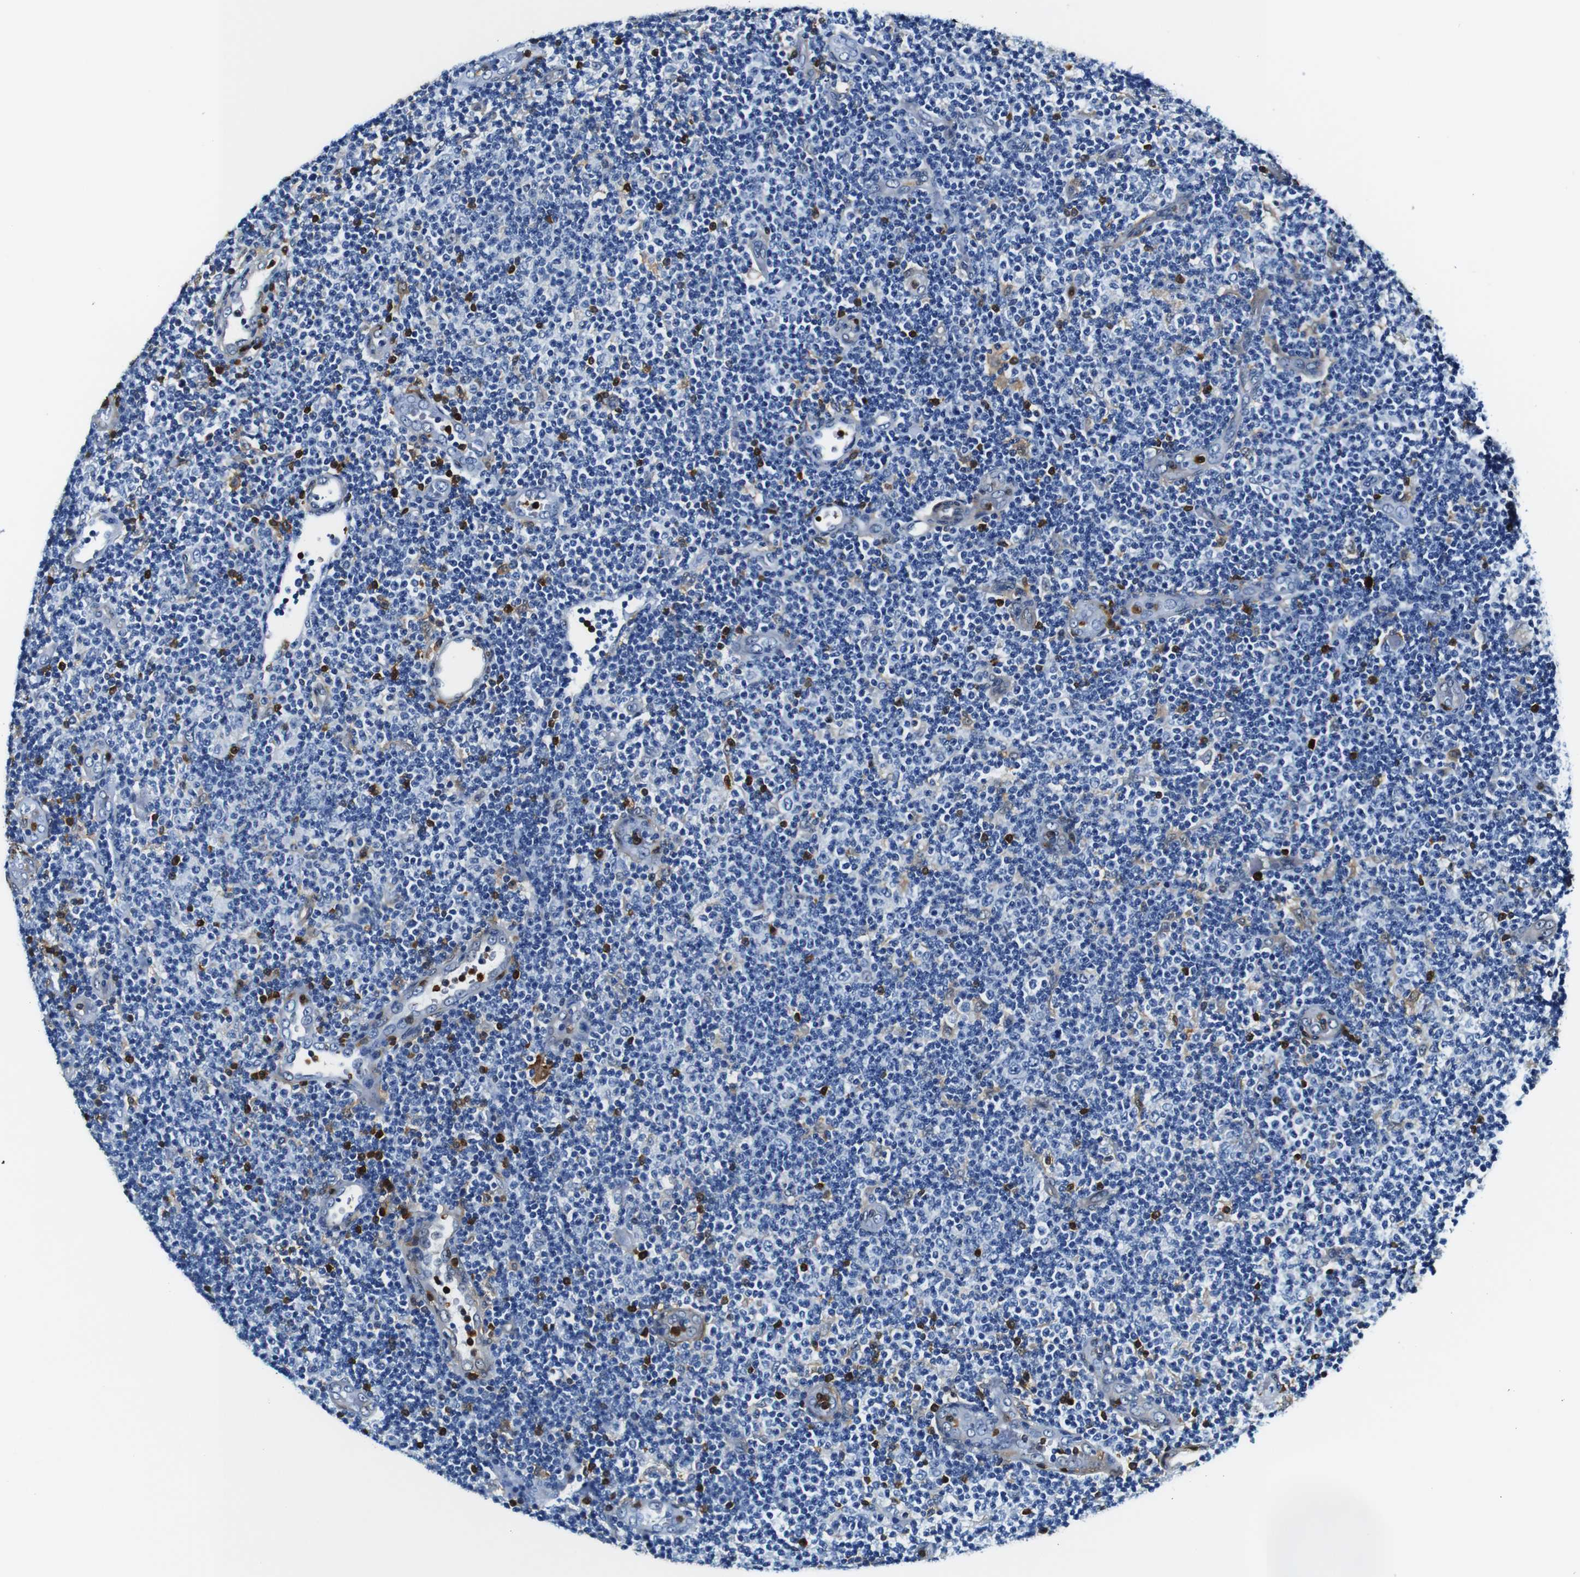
{"staining": {"intensity": "negative", "quantity": "none", "location": "none"}, "tissue": "lymphoma", "cell_type": "Tumor cells", "image_type": "cancer", "snomed": [{"axis": "morphology", "description": "Malignant lymphoma, non-Hodgkin's type, Low grade"}, {"axis": "topography", "description": "Lymph node"}], "caption": "Lymphoma was stained to show a protein in brown. There is no significant staining in tumor cells.", "gene": "ANXA1", "patient": {"sex": "male", "age": 83}}